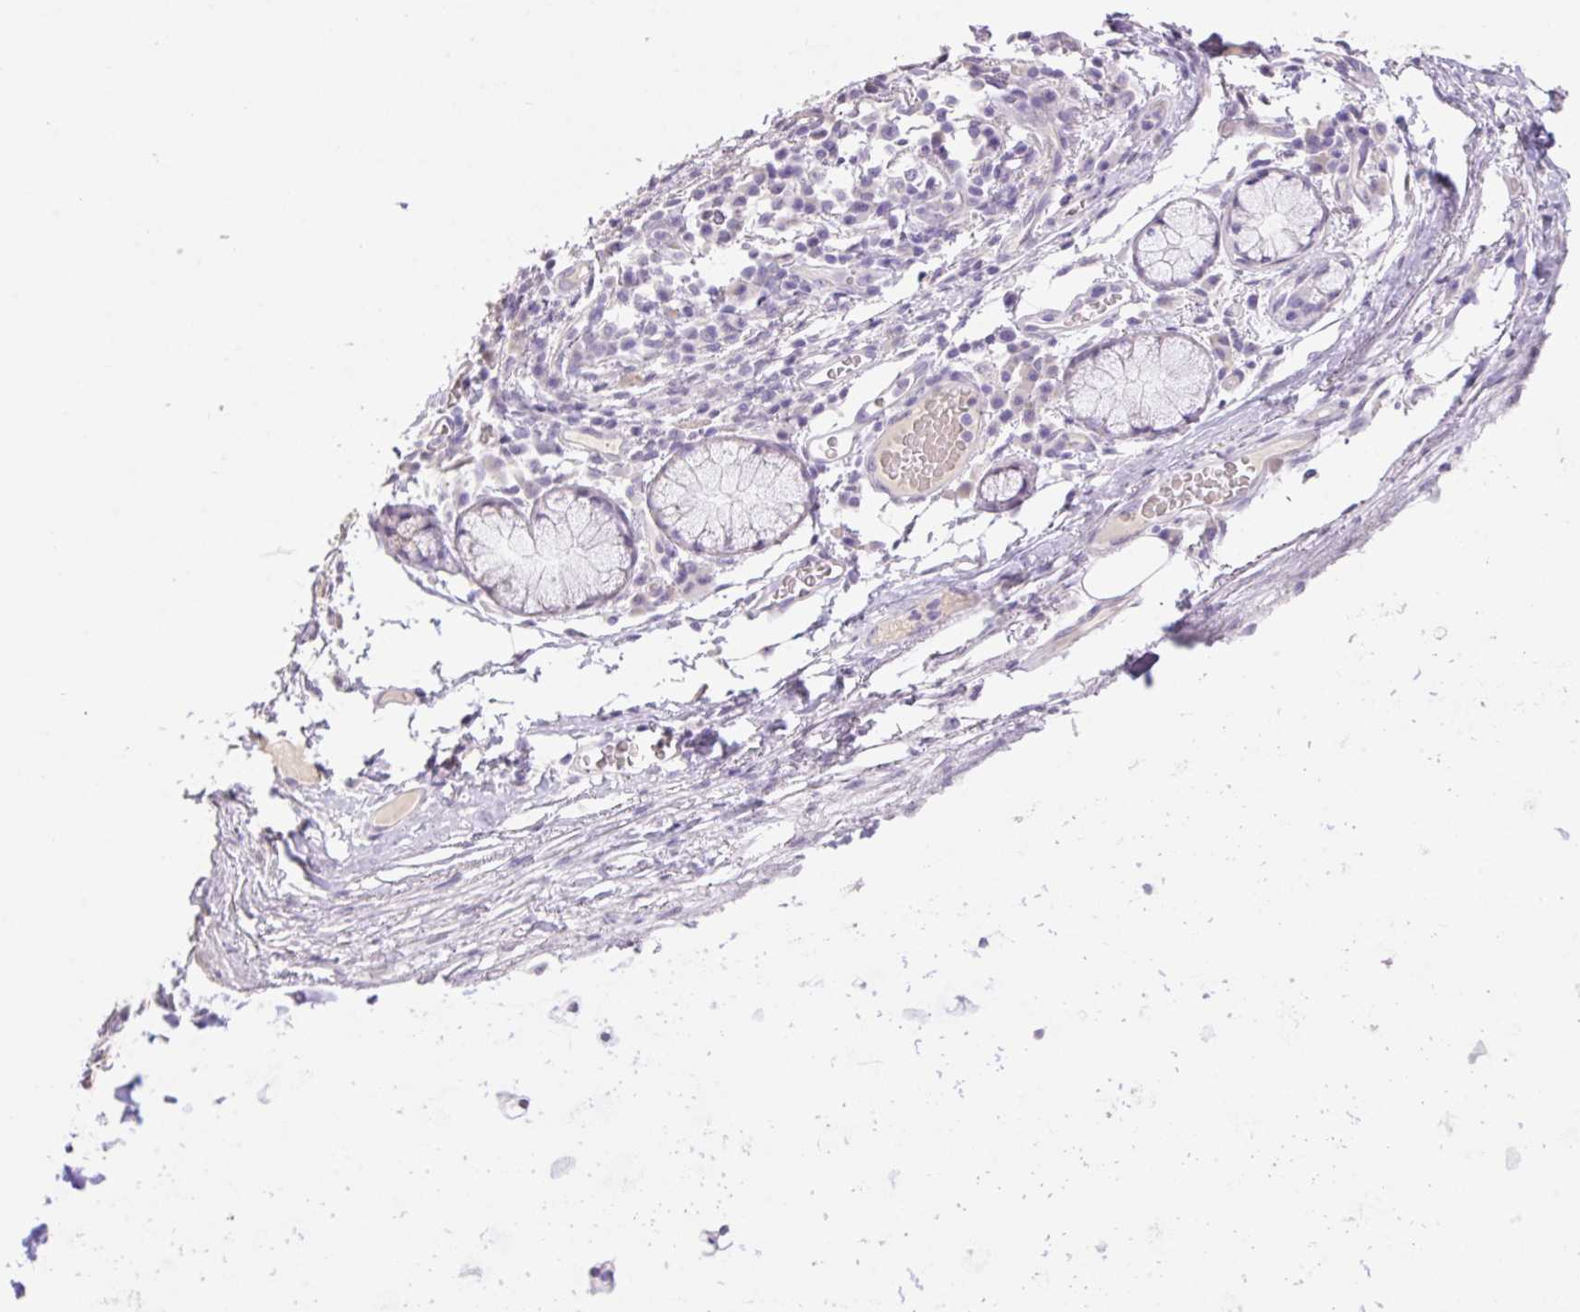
{"staining": {"intensity": "negative", "quantity": "none", "location": "none"}, "tissue": "adipose tissue", "cell_type": "Adipocytes", "image_type": "normal", "snomed": [{"axis": "morphology", "description": "Normal tissue, NOS"}, {"axis": "topography", "description": "Cartilage tissue"}, {"axis": "topography", "description": "Bronchus"}], "caption": "The histopathology image demonstrates no staining of adipocytes in benign adipose tissue.", "gene": "HCRTR2", "patient": {"sex": "male", "age": 56}}